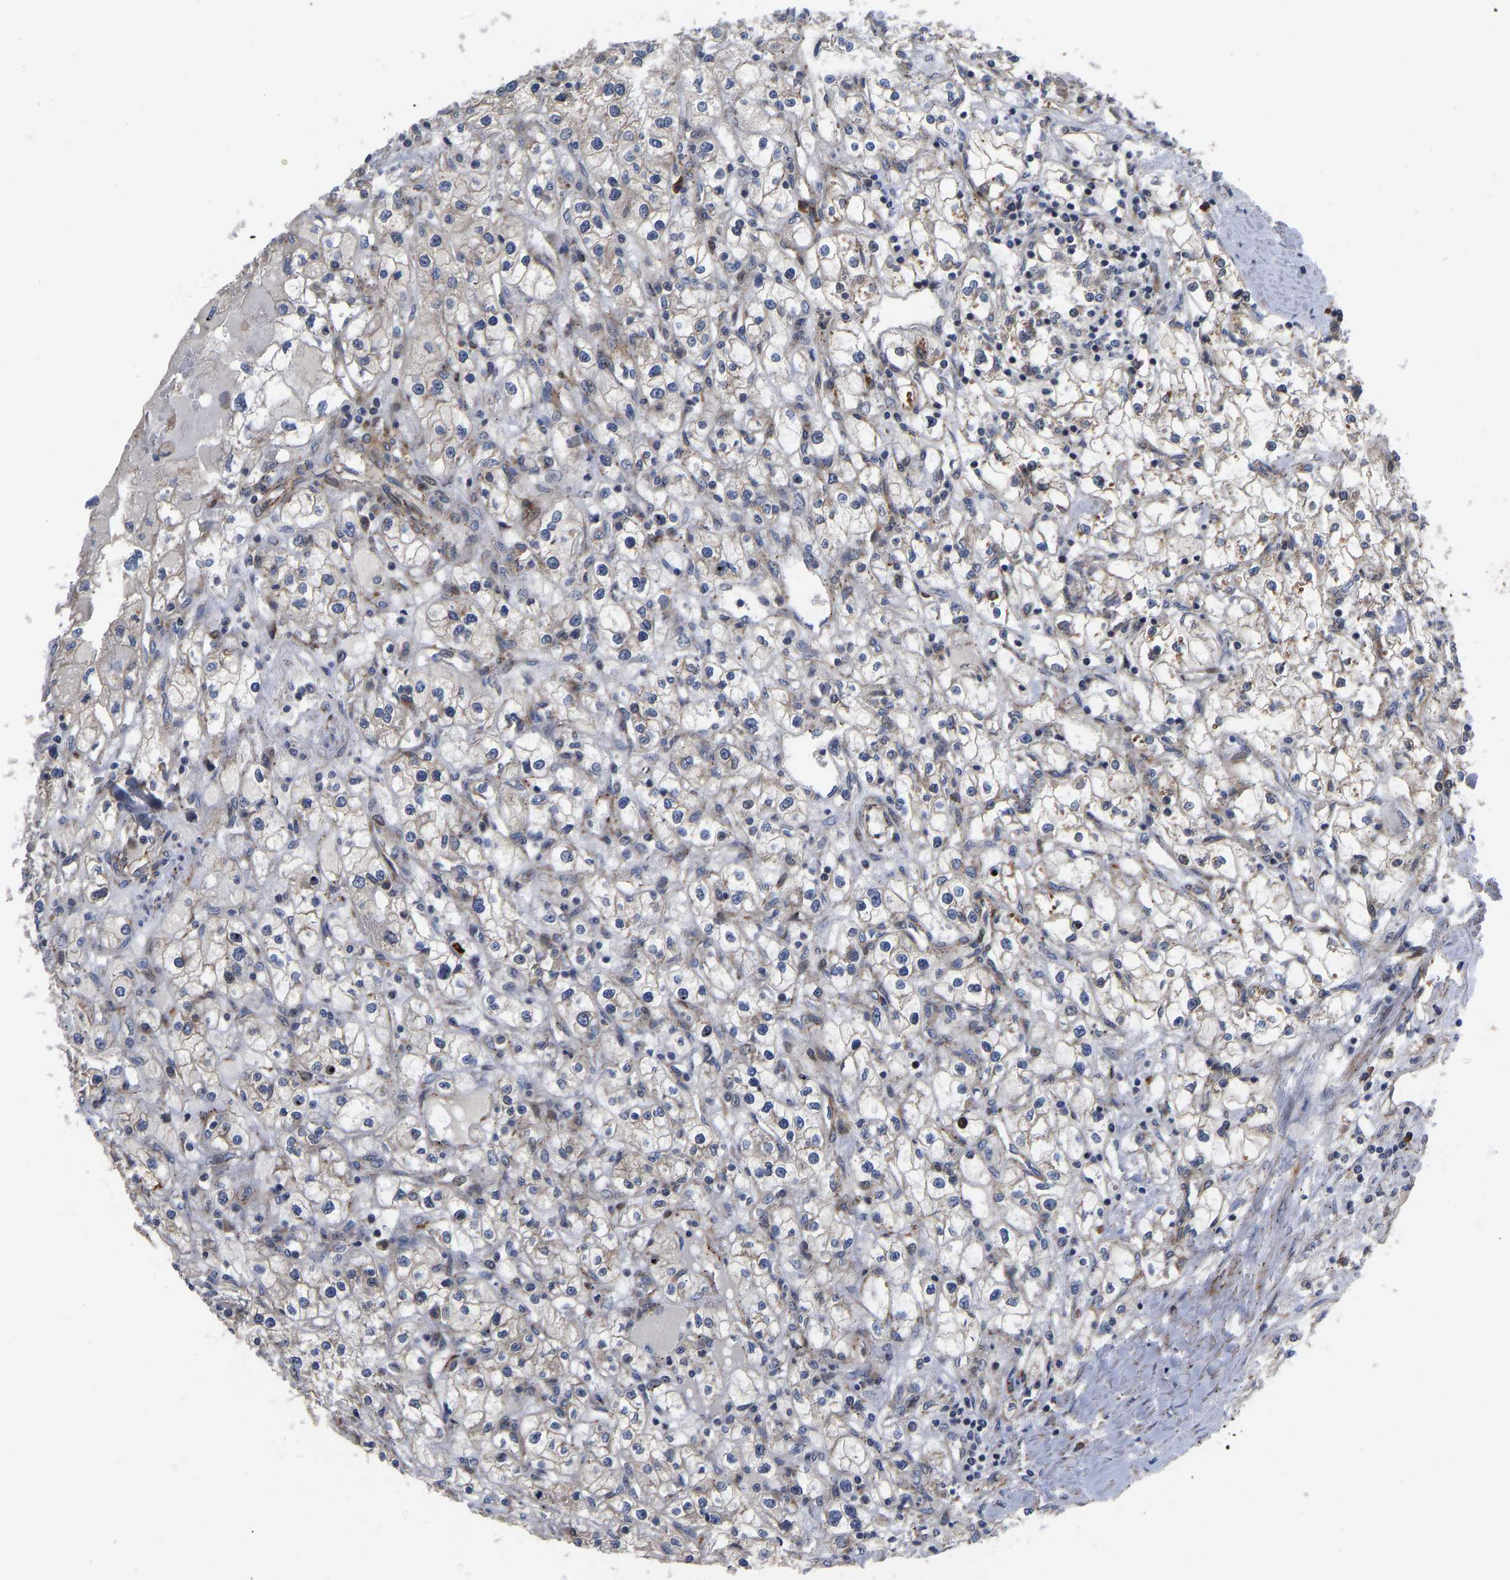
{"staining": {"intensity": "weak", "quantity": "<25%", "location": "cytoplasmic/membranous"}, "tissue": "renal cancer", "cell_type": "Tumor cells", "image_type": "cancer", "snomed": [{"axis": "morphology", "description": "Adenocarcinoma, NOS"}, {"axis": "topography", "description": "Kidney"}], "caption": "This is an IHC image of adenocarcinoma (renal). There is no expression in tumor cells.", "gene": "TMEM38B", "patient": {"sex": "male", "age": 56}}